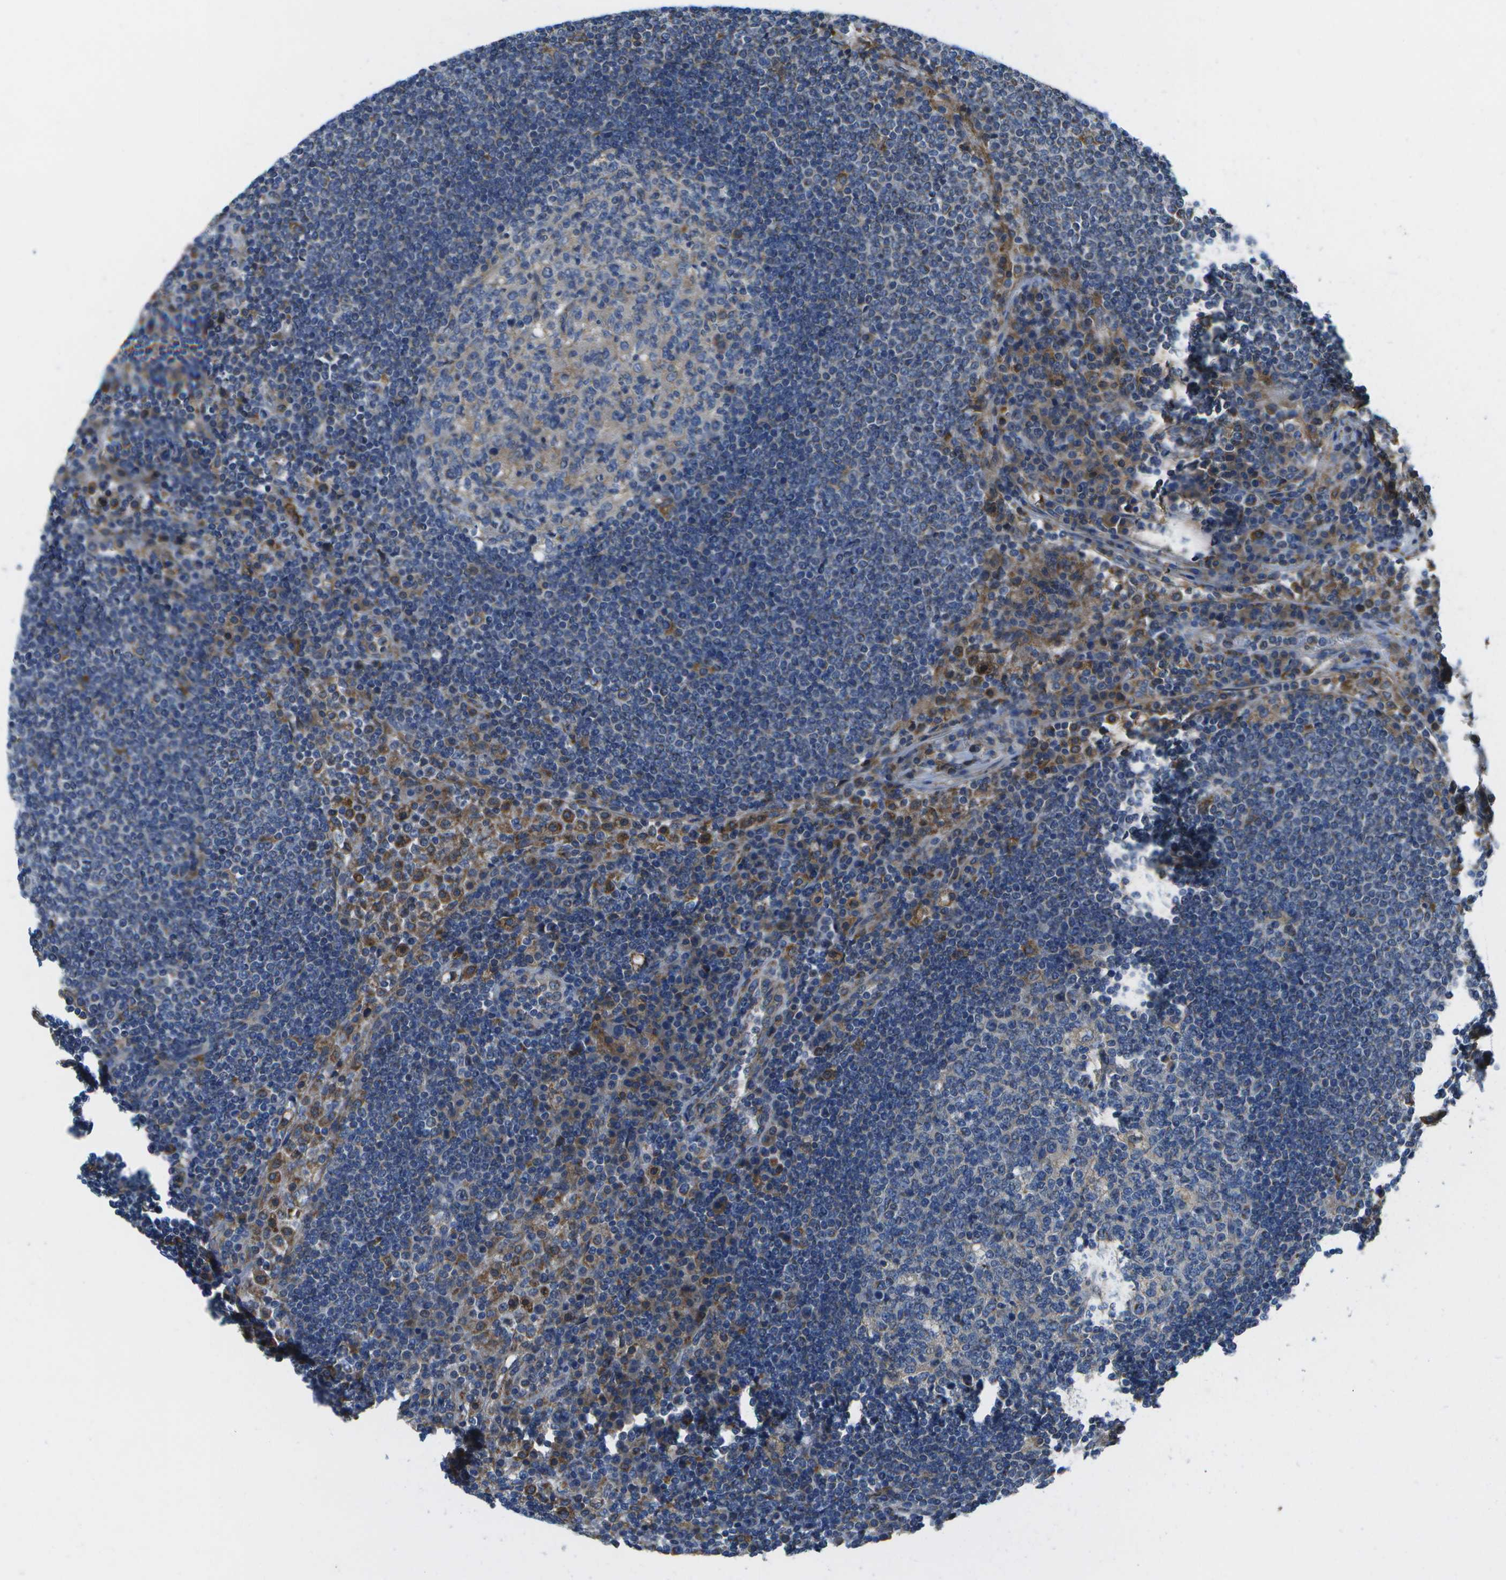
{"staining": {"intensity": "weak", "quantity": "25%-75%", "location": "cytoplasmic/membranous"}, "tissue": "lymph node", "cell_type": "Germinal center cells", "image_type": "normal", "snomed": [{"axis": "morphology", "description": "Normal tissue, NOS"}, {"axis": "topography", "description": "Lymph node"}], "caption": "Approximately 25%-75% of germinal center cells in unremarkable human lymph node display weak cytoplasmic/membranous protein positivity as visualized by brown immunohistochemical staining.", "gene": "GDF5", "patient": {"sex": "female", "age": 53}}